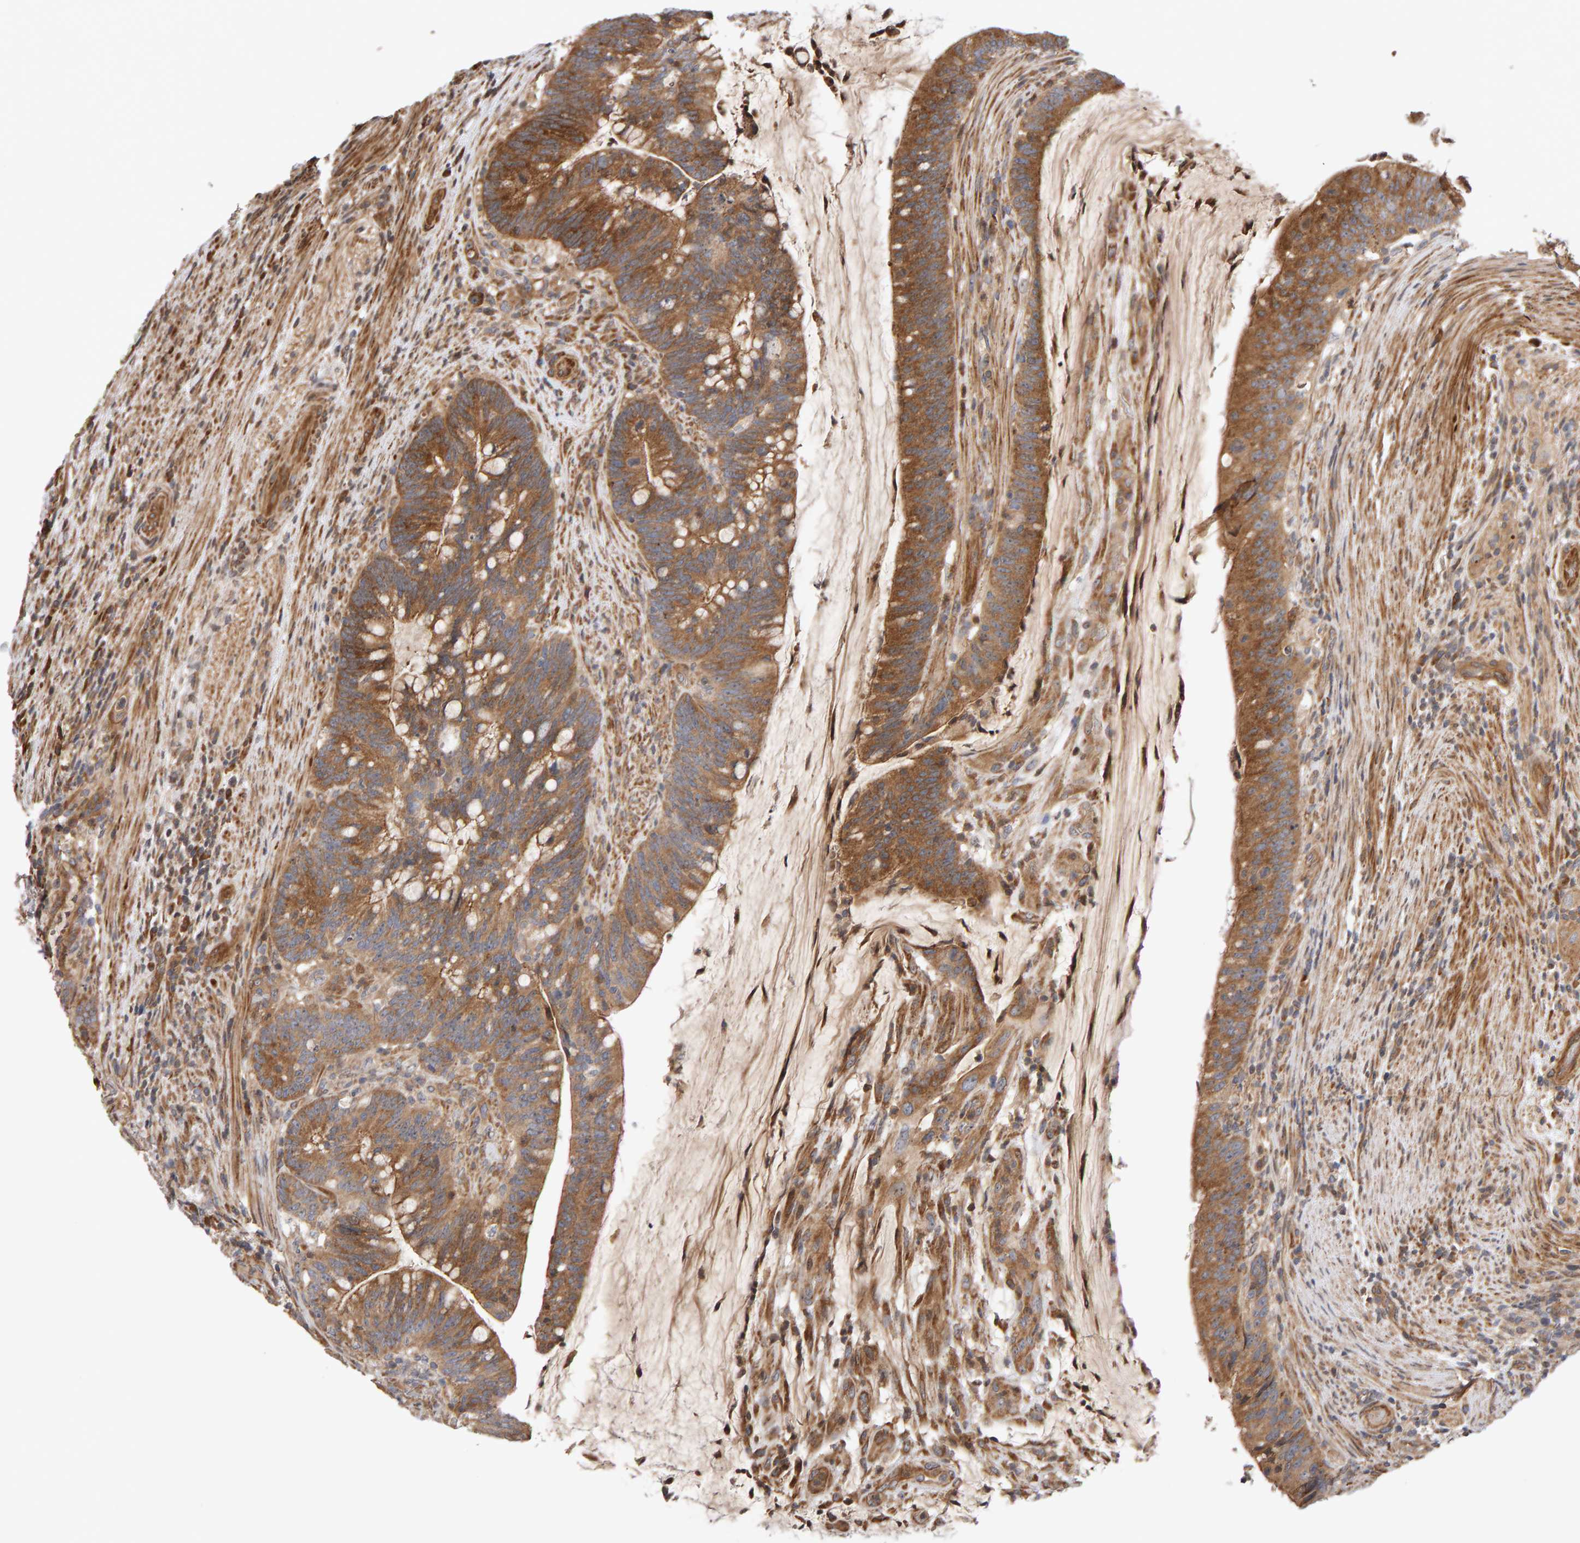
{"staining": {"intensity": "strong", "quantity": "25%-75%", "location": "cytoplasmic/membranous"}, "tissue": "colorectal cancer", "cell_type": "Tumor cells", "image_type": "cancer", "snomed": [{"axis": "morphology", "description": "Adenocarcinoma, NOS"}, {"axis": "topography", "description": "Colon"}], "caption": "Approximately 25%-75% of tumor cells in human colorectal cancer show strong cytoplasmic/membranous protein expression as visualized by brown immunohistochemical staining.", "gene": "LZTS1", "patient": {"sex": "female", "age": 66}}